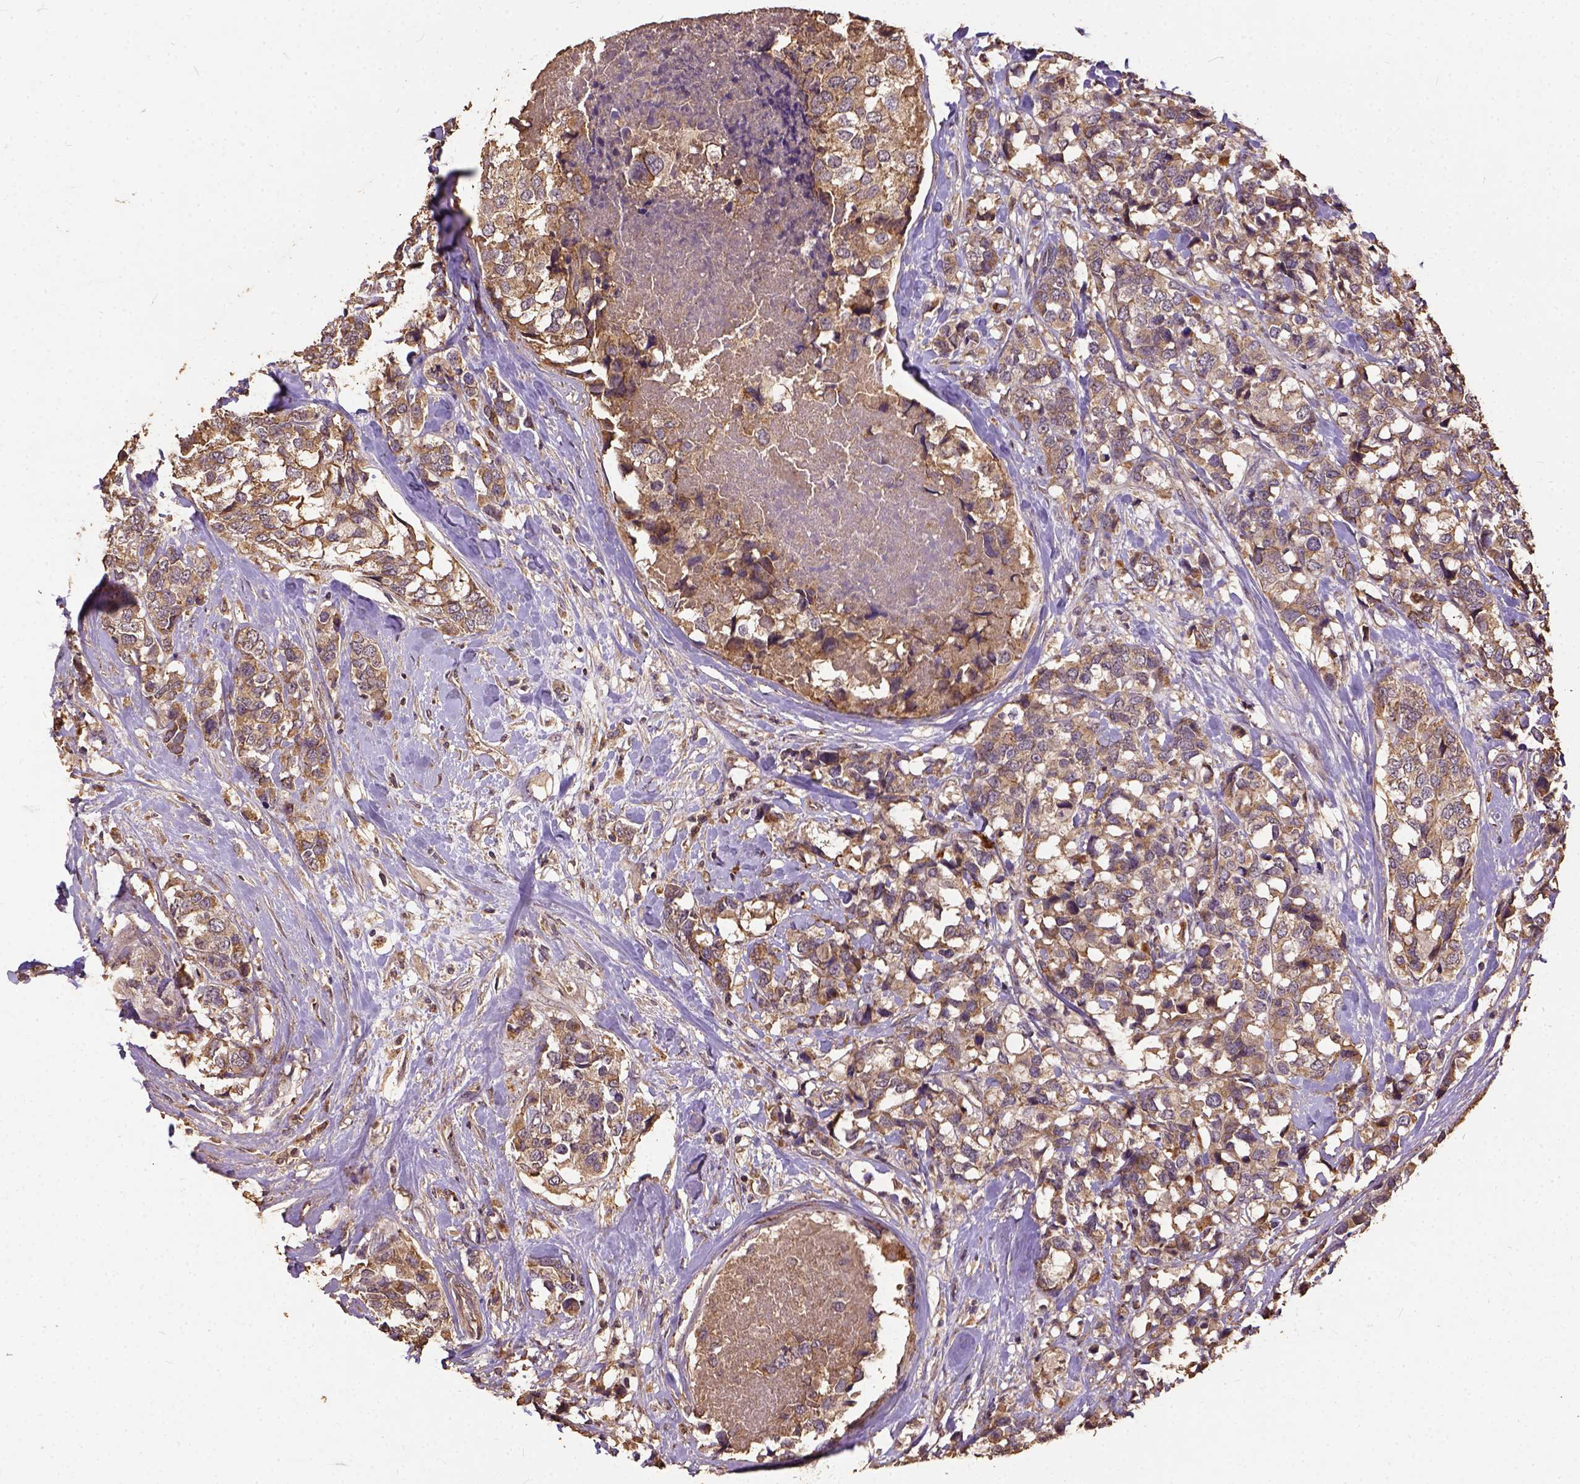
{"staining": {"intensity": "weak", "quantity": ">75%", "location": "cytoplasmic/membranous"}, "tissue": "breast cancer", "cell_type": "Tumor cells", "image_type": "cancer", "snomed": [{"axis": "morphology", "description": "Lobular carcinoma"}, {"axis": "topography", "description": "Breast"}], "caption": "Weak cytoplasmic/membranous expression for a protein is identified in approximately >75% of tumor cells of breast lobular carcinoma using immunohistochemistry (IHC).", "gene": "ATP1B3", "patient": {"sex": "female", "age": 59}}